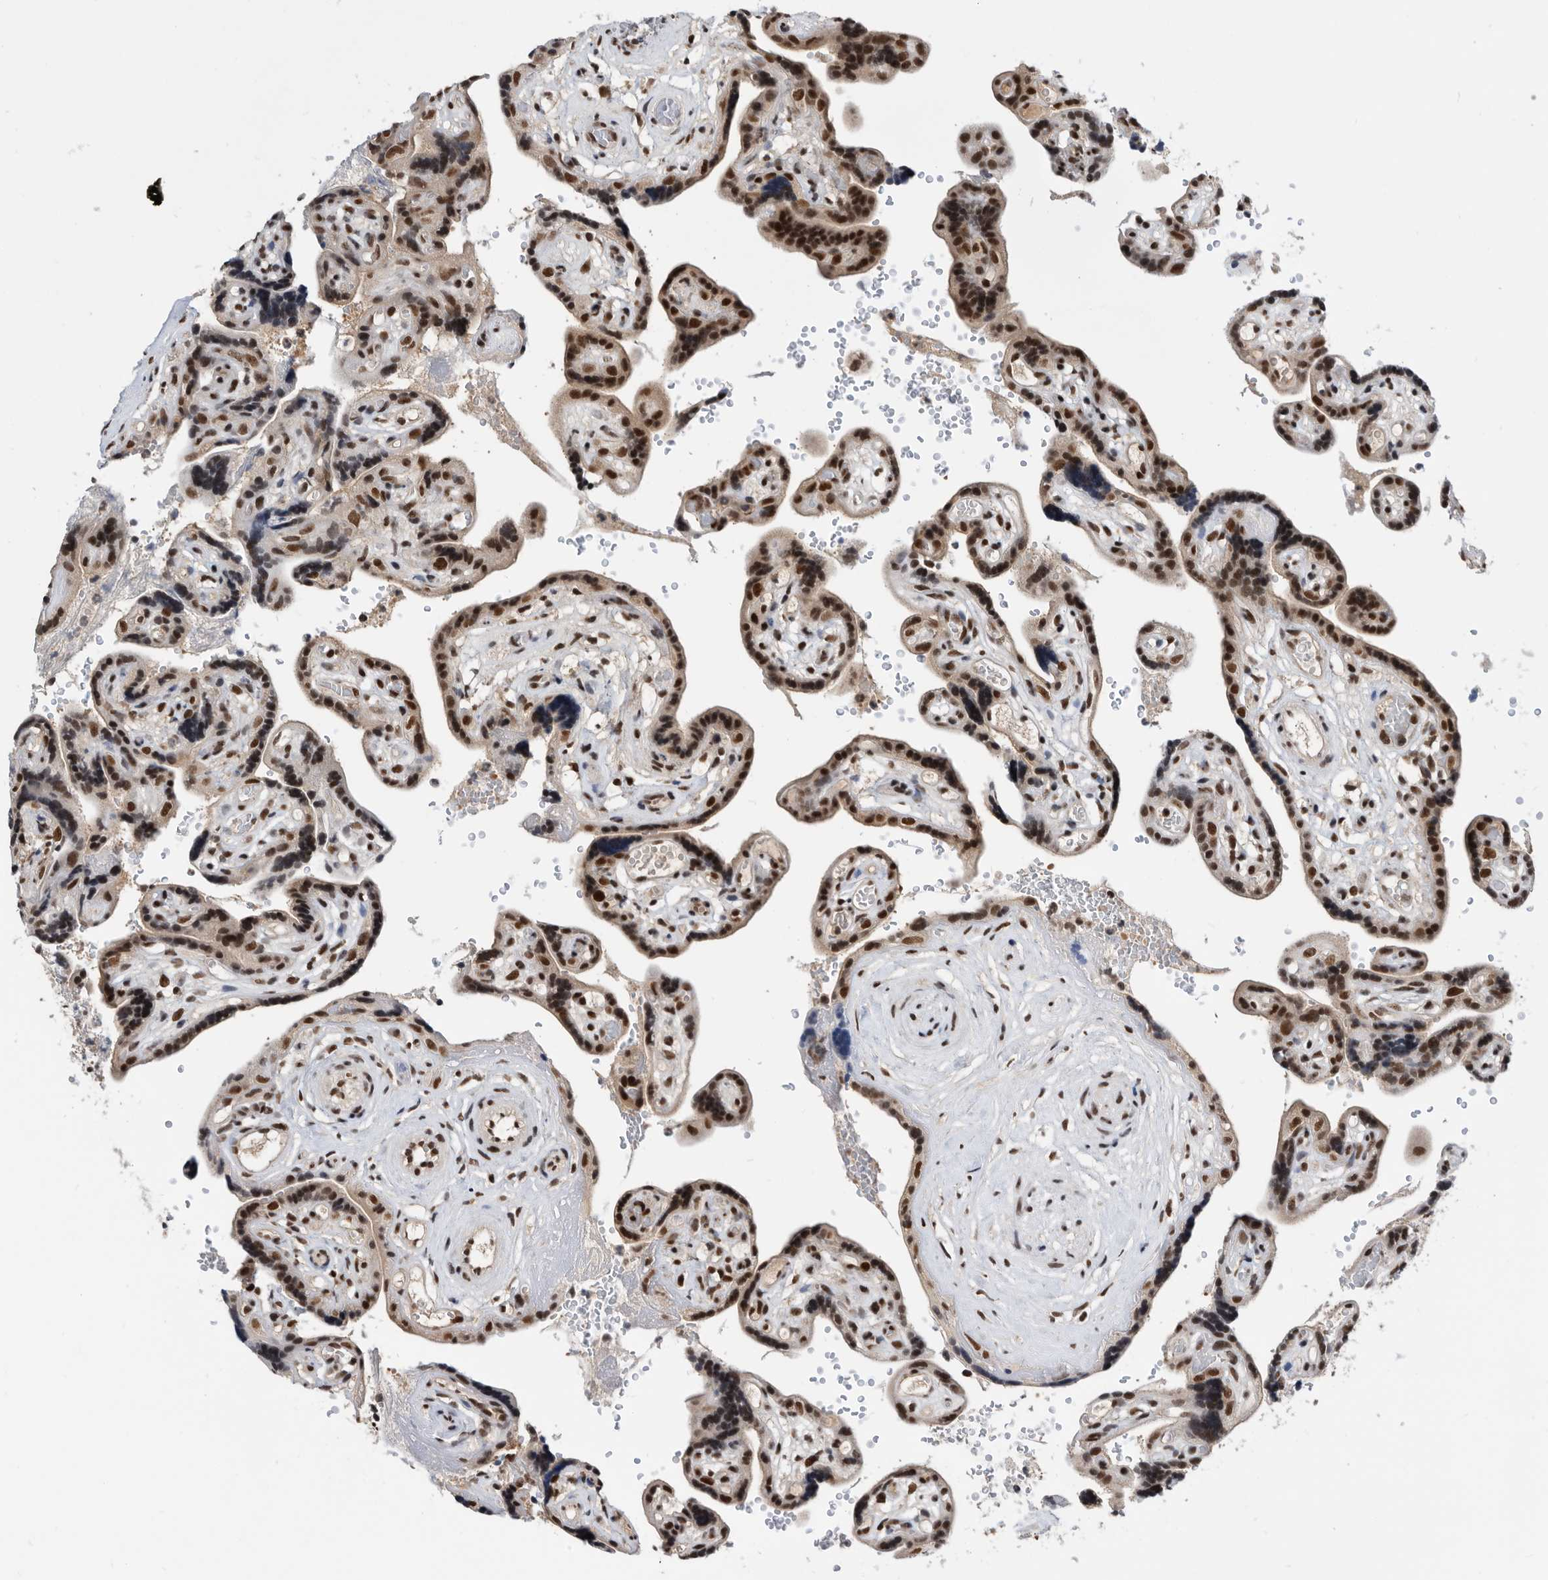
{"staining": {"intensity": "moderate", "quantity": ">75%", "location": "nuclear"}, "tissue": "placenta", "cell_type": "Decidual cells", "image_type": "normal", "snomed": [{"axis": "morphology", "description": "Normal tissue, NOS"}, {"axis": "topography", "description": "Placenta"}], "caption": "Immunohistochemical staining of benign human placenta demonstrates medium levels of moderate nuclear positivity in about >75% of decidual cells.", "gene": "ZNF260", "patient": {"sex": "female", "age": 30}}